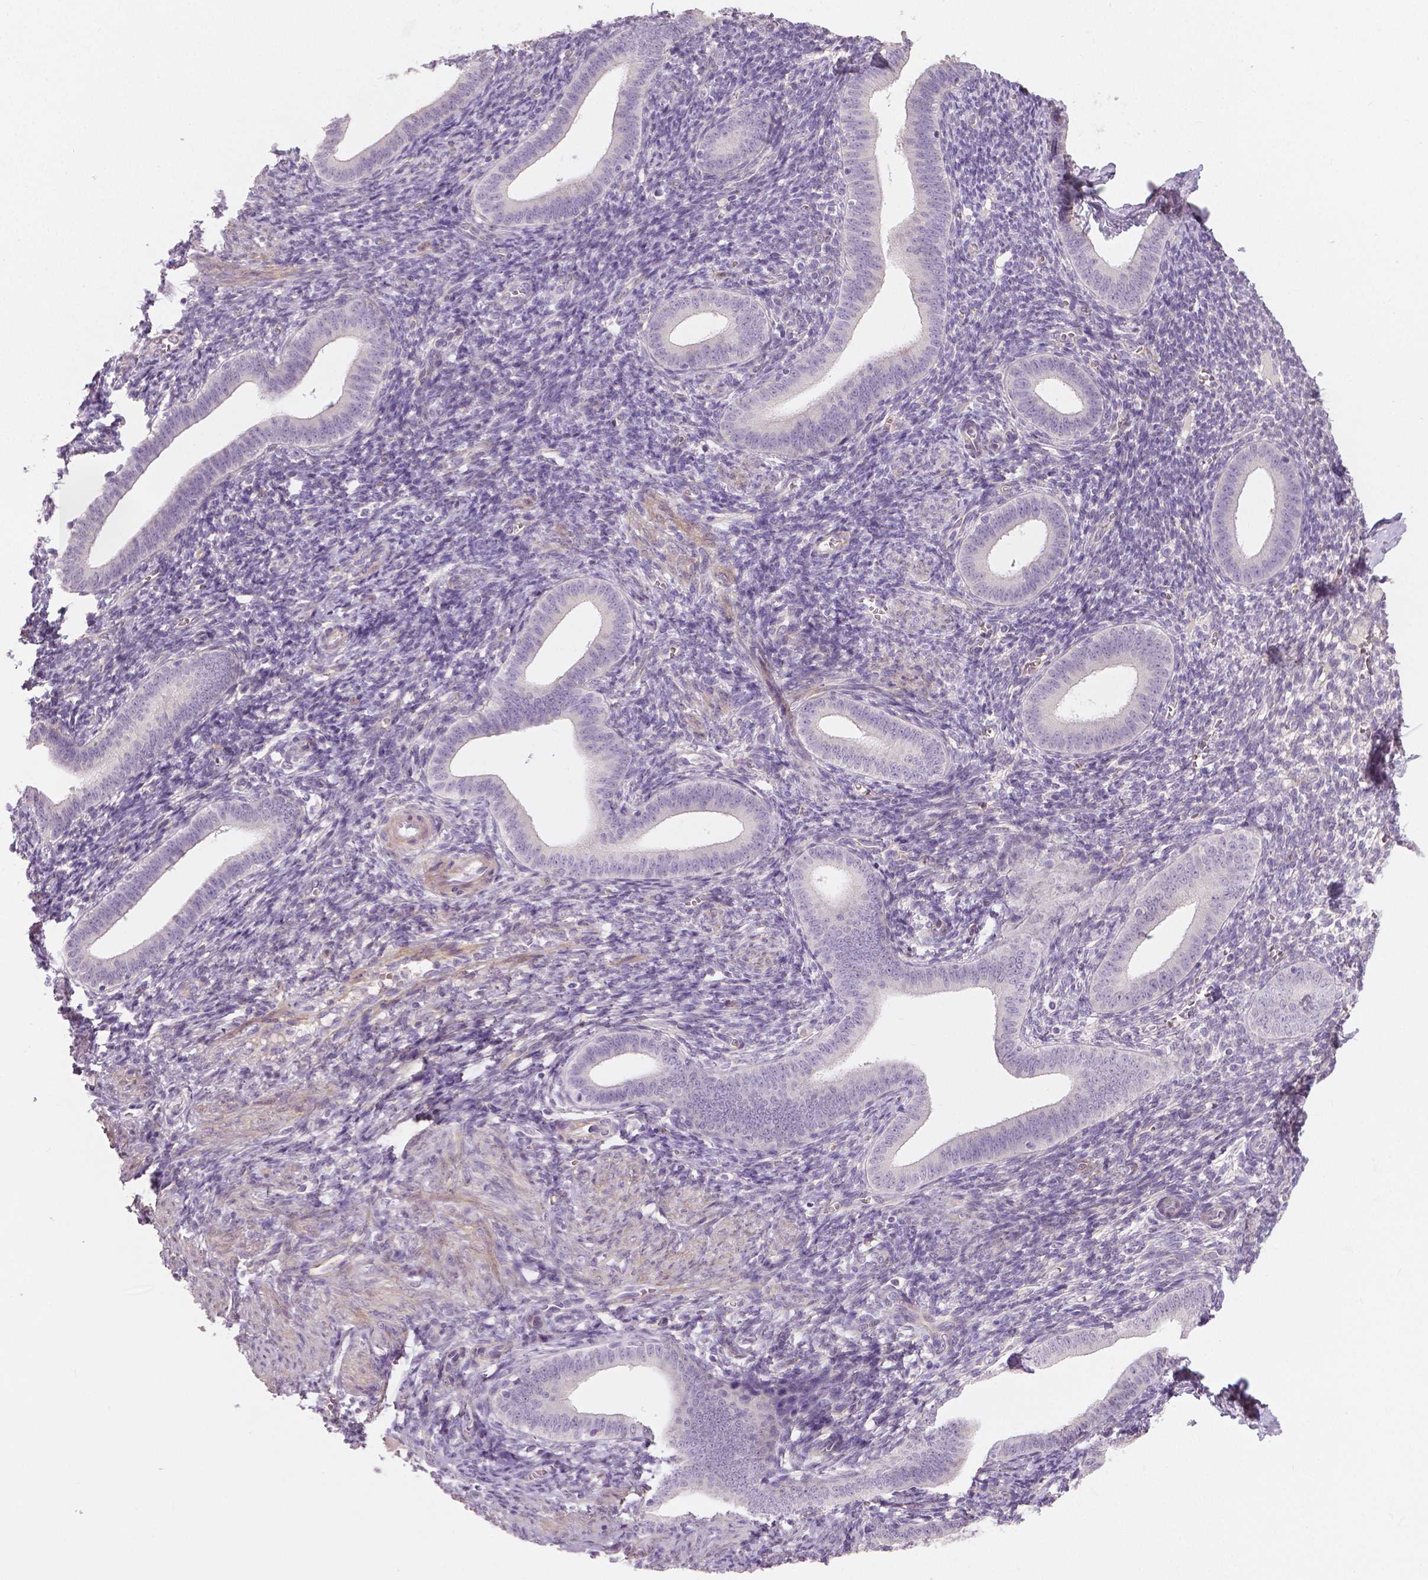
{"staining": {"intensity": "negative", "quantity": "none", "location": "none"}, "tissue": "endometrium", "cell_type": "Cells in endometrial stroma", "image_type": "normal", "snomed": [{"axis": "morphology", "description": "Normal tissue, NOS"}, {"axis": "topography", "description": "Endometrium"}], "caption": "An immunohistochemistry histopathology image of unremarkable endometrium is shown. There is no staining in cells in endometrial stroma of endometrium. (Stains: DAB (3,3'-diaminobenzidine) immunohistochemistry with hematoxylin counter stain, Microscopy: brightfield microscopy at high magnification).", "gene": "FLT1", "patient": {"sex": "female", "age": 25}}